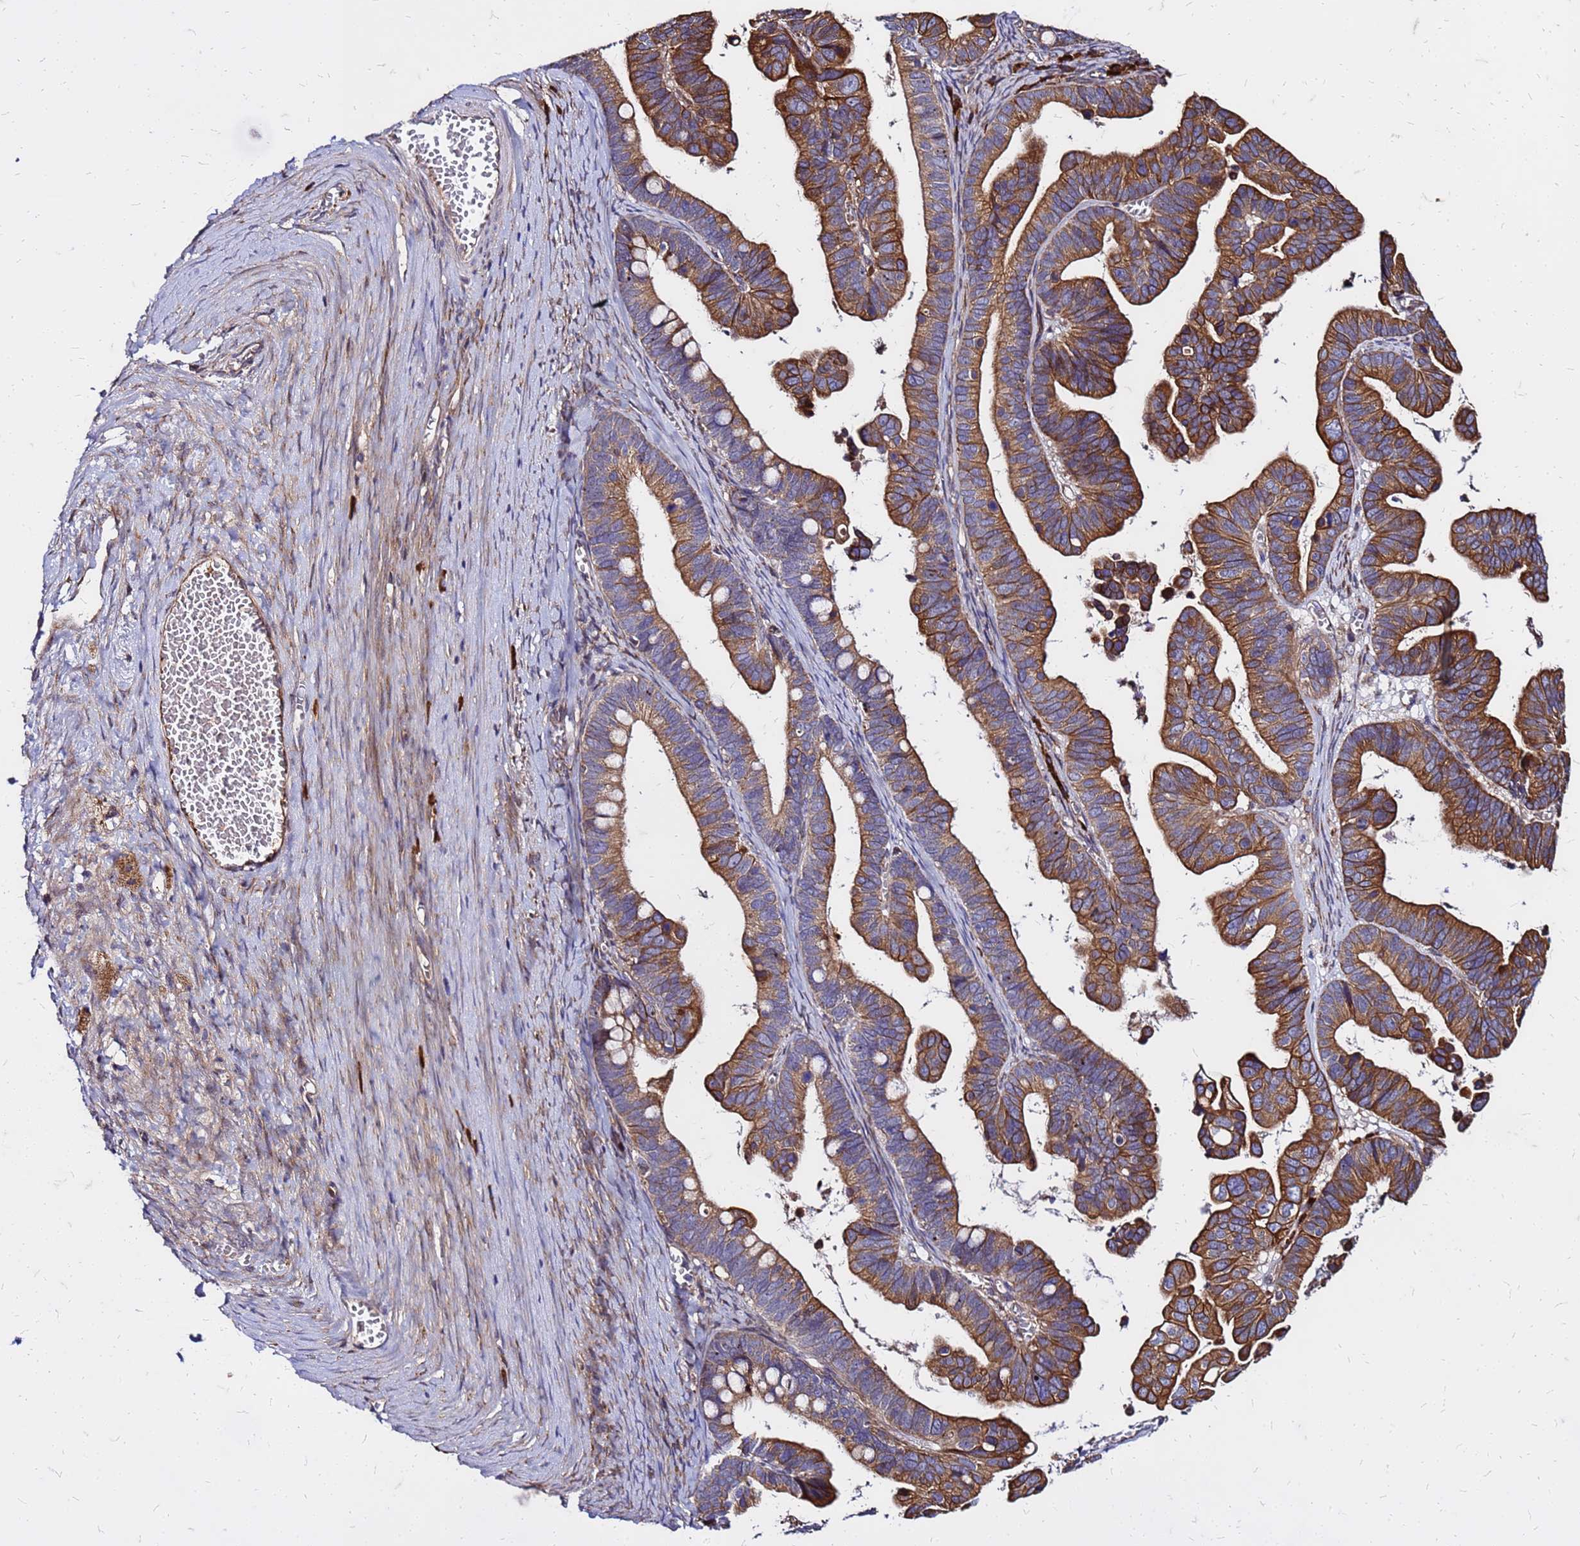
{"staining": {"intensity": "strong", "quantity": ">75%", "location": "cytoplasmic/membranous"}, "tissue": "ovarian cancer", "cell_type": "Tumor cells", "image_type": "cancer", "snomed": [{"axis": "morphology", "description": "Cystadenocarcinoma, serous, NOS"}, {"axis": "topography", "description": "Ovary"}], "caption": "Immunohistochemistry (IHC) image of human serous cystadenocarcinoma (ovarian) stained for a protein (brown), which displays high levels of strong cytoplasmic/membranous staining in about >75% of tumor cells.", "gene": "VMO1", "patient": {"sex": "female", "age": 56}}